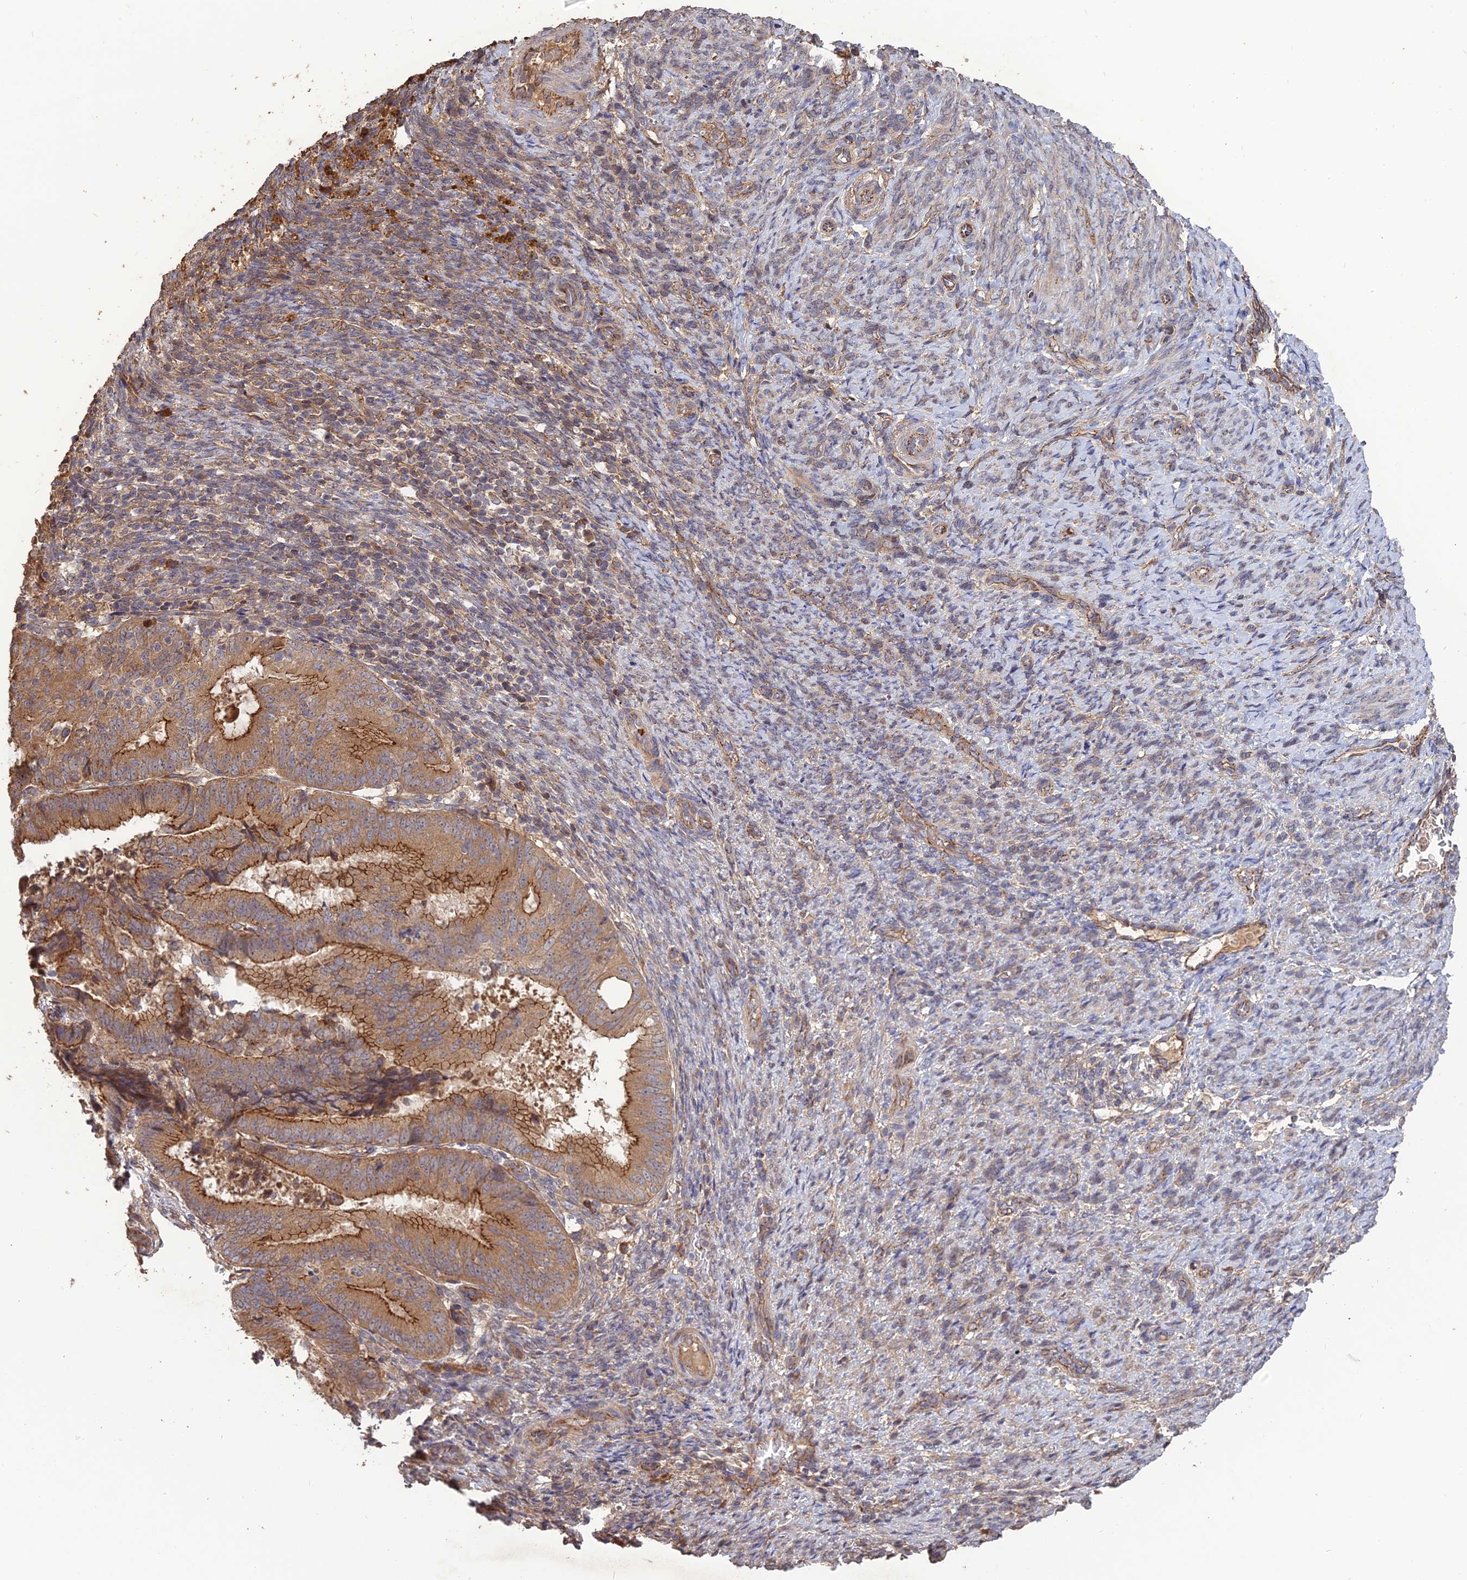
{"staining": {"intensity": "strong", "quantity": ">75%", "location": "cytoplasmic/membranous"}, "tissue": "endometrial cancer", "cell_type": "Tumor cells", "image_type": "cancer", "snomed": [{"axis": "morphology", "description": "Adenocarcinoma, NOS"}, {"axis": "topography", "description": "Endometrium"}], "caption": "IHC (DAB (3,3'-diaminobenzidine)) staining of human endometrial cancer (adenocarcinoma) demonstrates strong cytoplasmic/membranous protein expression in about >75% of tumor cells.", "gene": "ARHGAP40", "patient": {"sex": "female", "age": 70}}